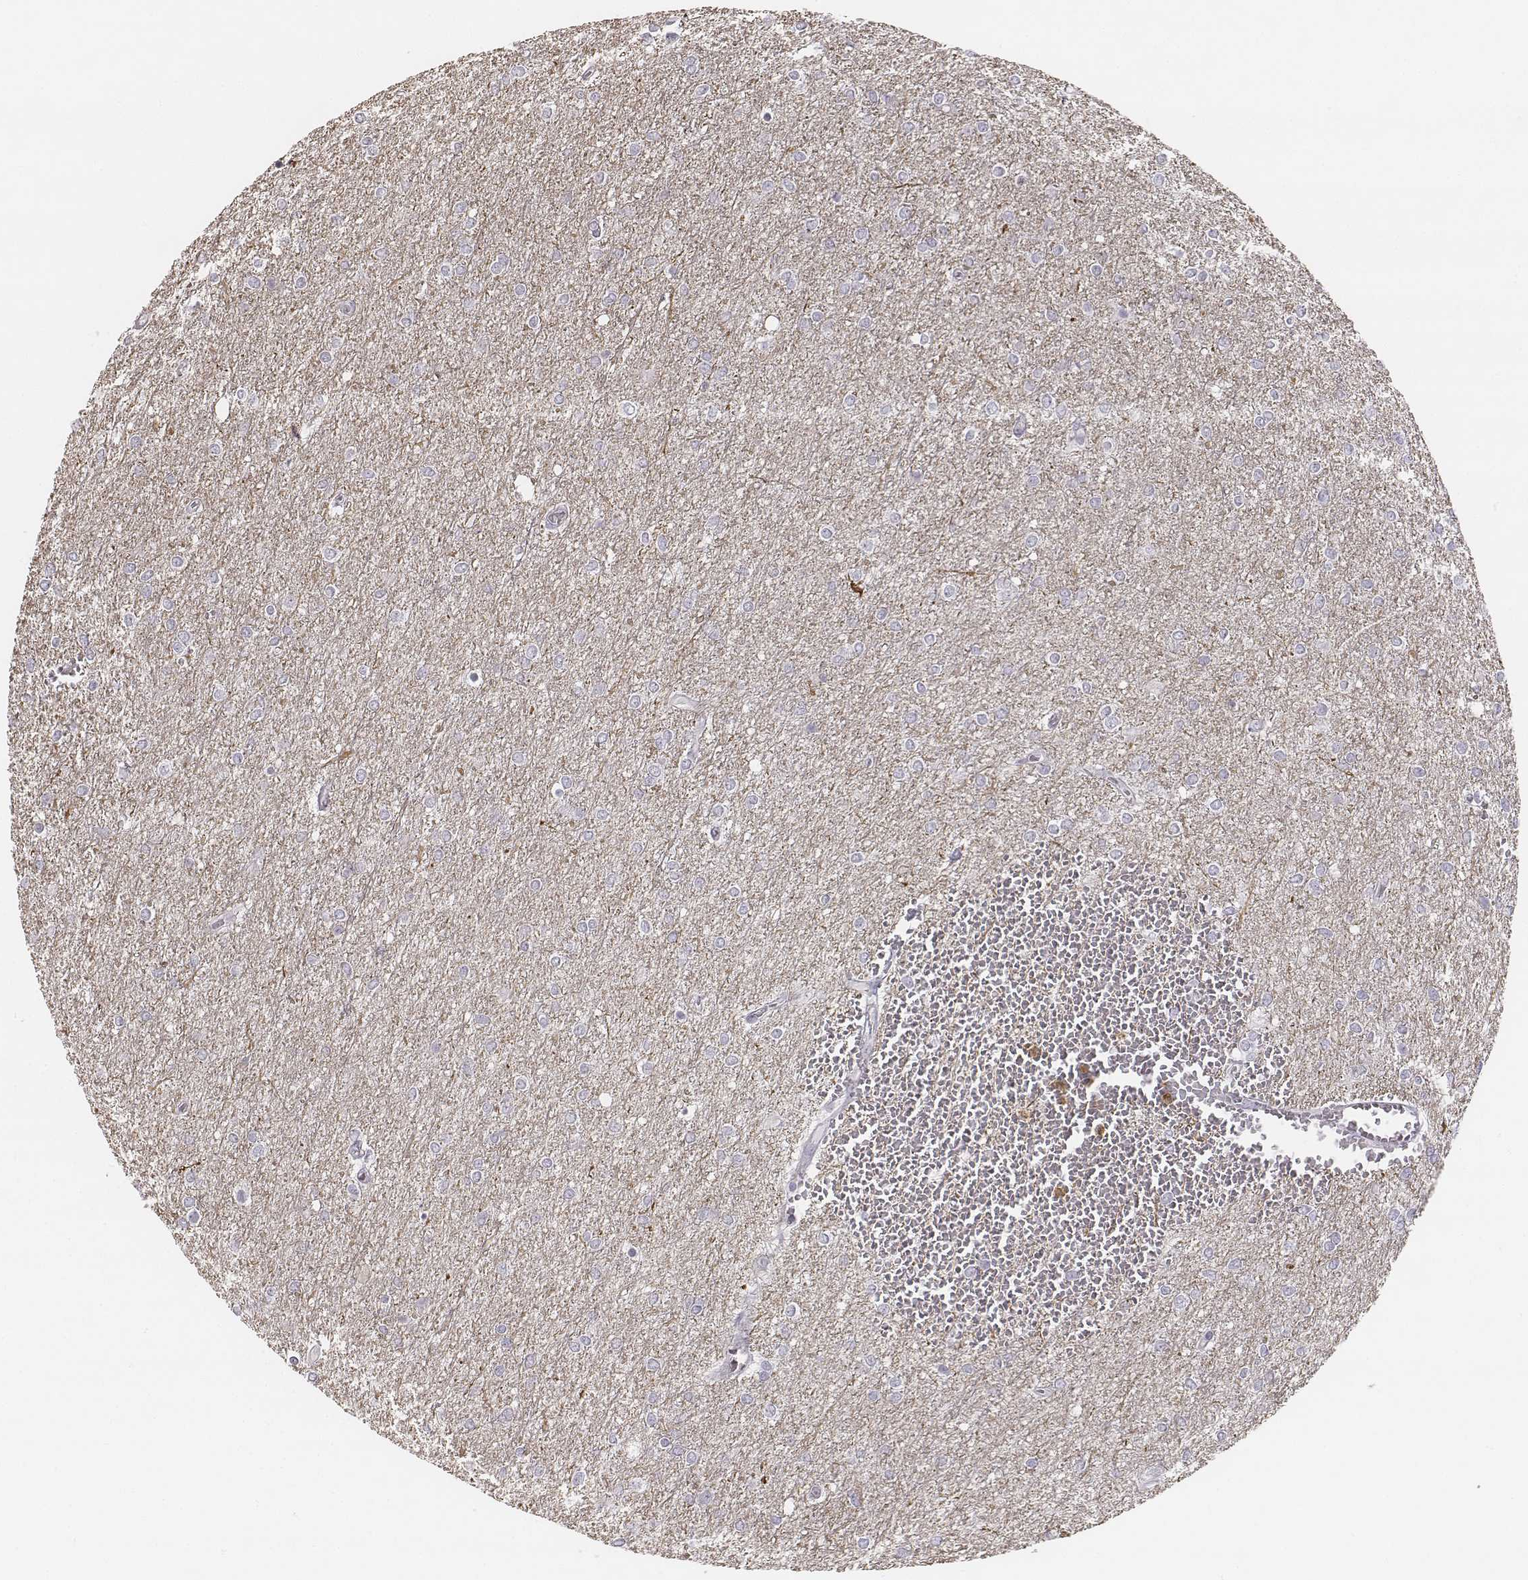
{"staining": {"intensity": "negative", "quantity": "none", "location": "none"}, "tissue": "glioma", "cell_type": "Tumor cells", "image_type": "cancer", "snomed": [{"axis": "morphology", "description": "Glioma, malignant, High grade"}, {"axis": "topography", "description": "Brain"}], "caption": "Immunohistochemical staining of malignant high-grade glioma shows no significant positivity in tumor cells.", "gene": "KCNJ12", "patient": {"sex": "female", "age": 61}}